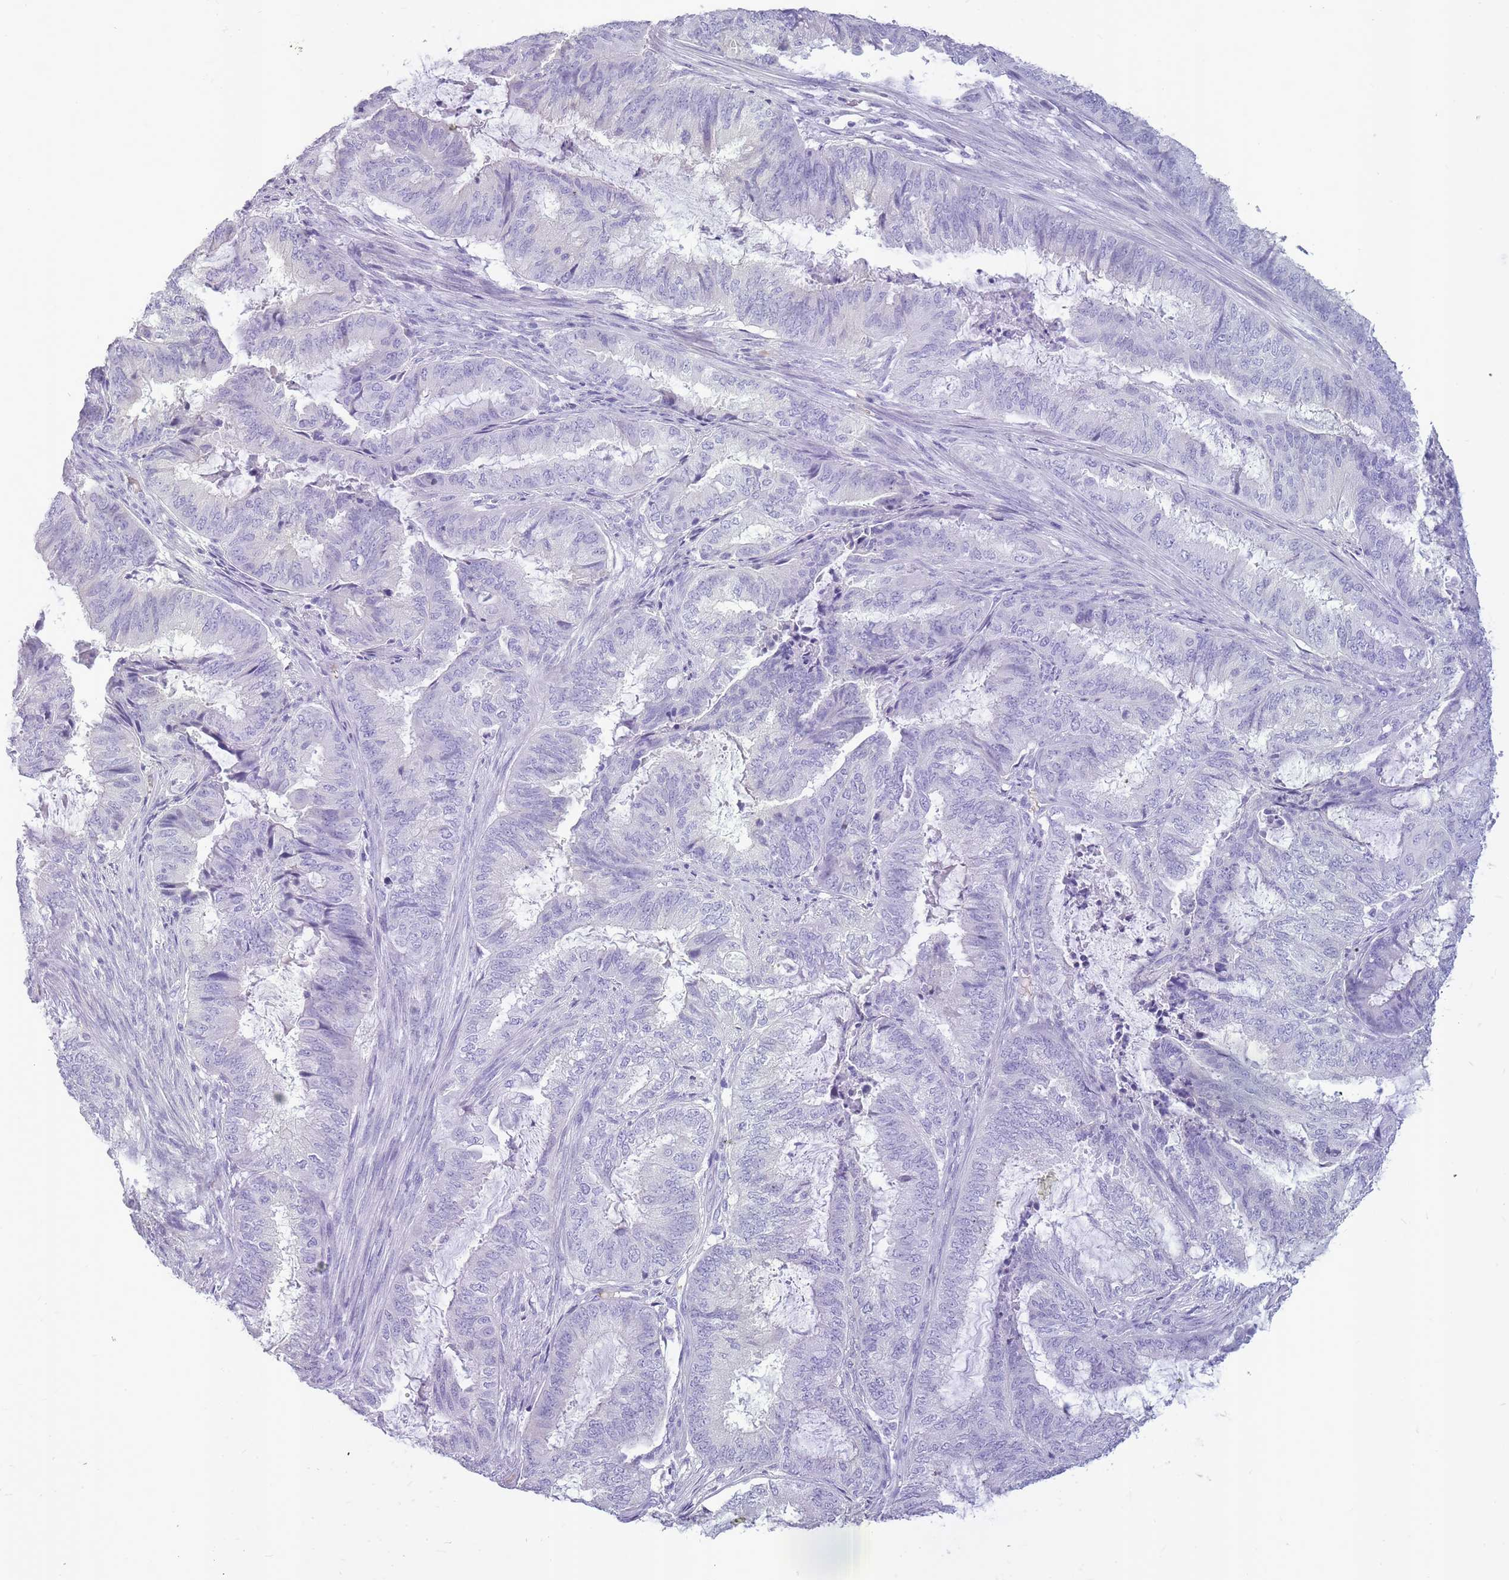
{"staining": {"intensity": "negative", "quantity": "none", "location": "none"}, "tissue": "endometrial cancer", "cell_type": "Tumor cells", "image_type": "cancer", "snomed": [{"axis": "morphology", "description": "Adenocarcinoma, NOS"}, {"axis": "topography", "description": "Endometrium"}], "caption": "An immunohistochemistry histopathology image of endometrial adenocarcinoma is shown. There is no staining in tumor cells of endometrial adenocarcinoma. The staining is performed using DAB brown chromogen with nuclei counter-stained in using hematoxylin.", "gene": "INS", "patient": {"sex": "female", "age": 51}}